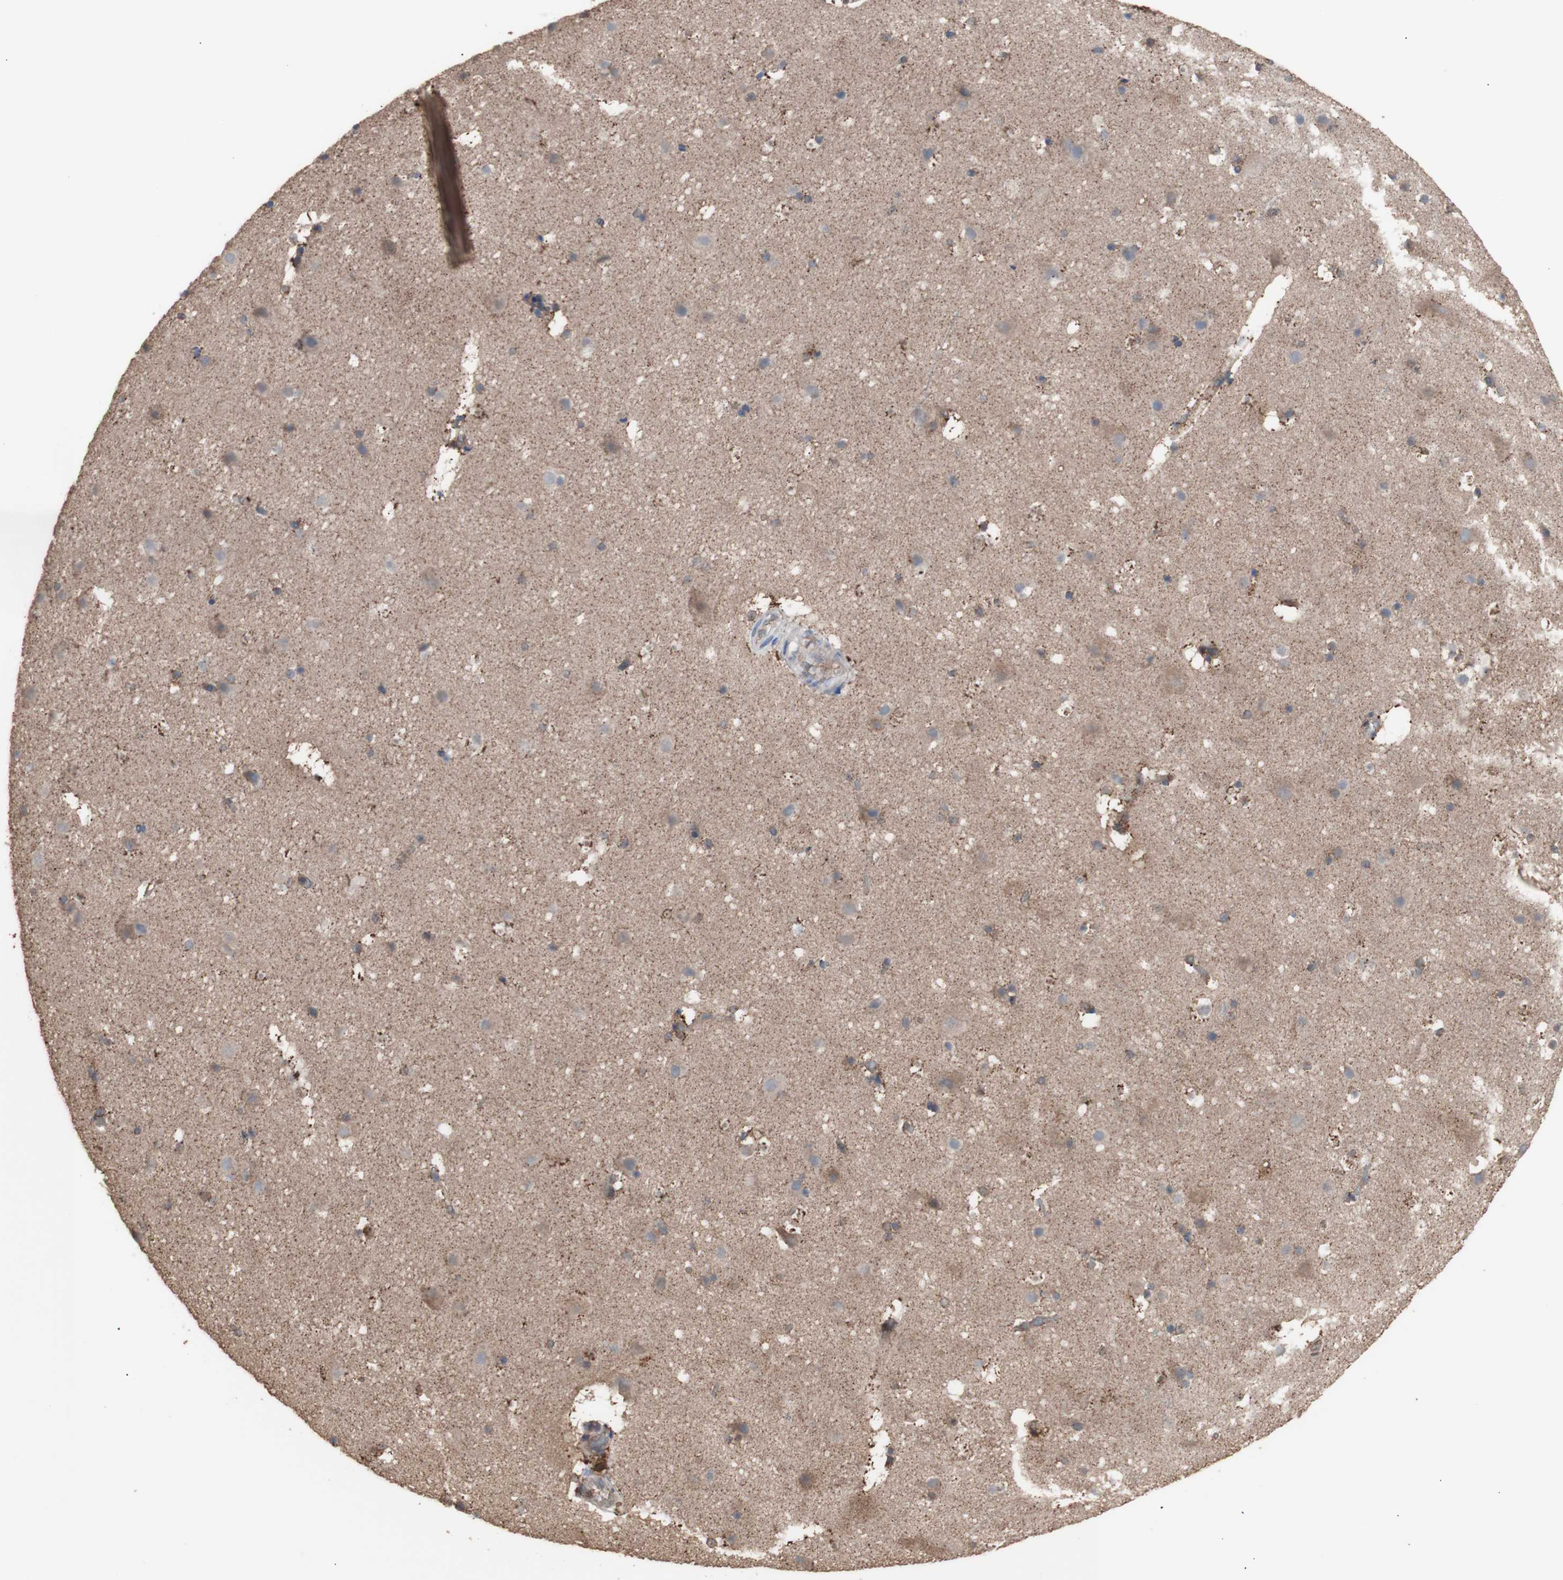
{"staining": {"intensity": "strong", "quantity": ">75%", "location": "cytoplasmic/membranous"}, "tissue": "cerebral cortex", "cell_type": "Endothelial cells", "image_type": "normal", "snomed": [{"axis": "morphology", "description": "Normal tissue, NOS"}, {"axis": "topography", "description": "Cerebral cortex"}], "caption": "A photomicrograph showing strong cytoplasmic/membranous expression in about >75% of endothelial cells in unremarkable cerebral cortex, as visualized by brown immunohistochemical staining.", "gene": "ALDH9A1", "patient": {"sex": "male", "age": 45}}